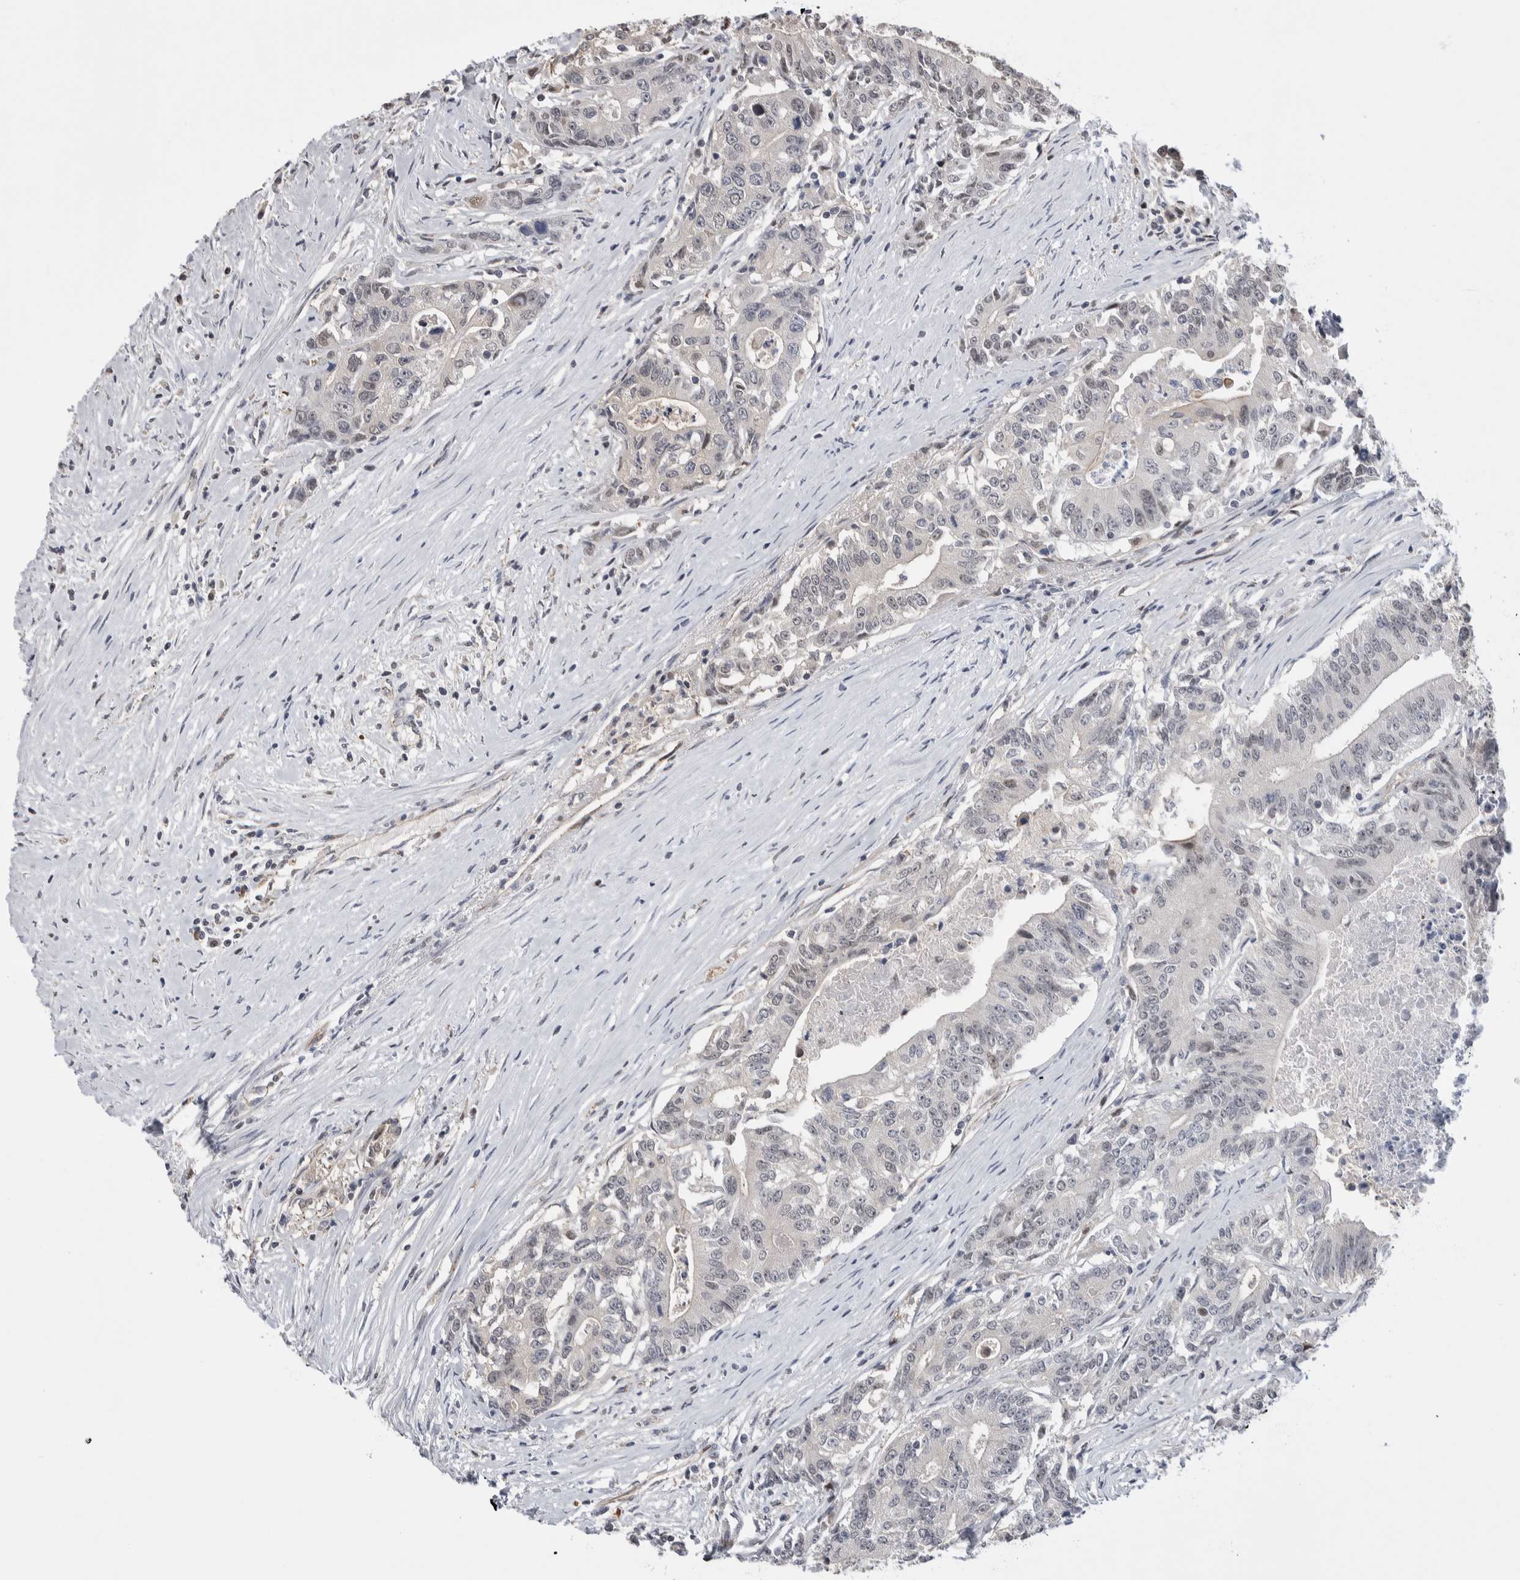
{"staining": {"intensity": "weak", "quantity": "<25%", "location": "nuclear"}, "tissue": "colorectal cancer", "cell_type": "Tumor cells", "image_type": "cancer", "snomed": [{"axis": "morphology", "description": "Adenocarcinoma, NOS"}, {"axis": "topography", "description": "Colon"}], "caption": "A photomicrograph of human colorectal adenocarcinoma is negative for staining in tumor cells.", "gene": "ZBTB49", "patient": {"sex": "female", "age": 77}}